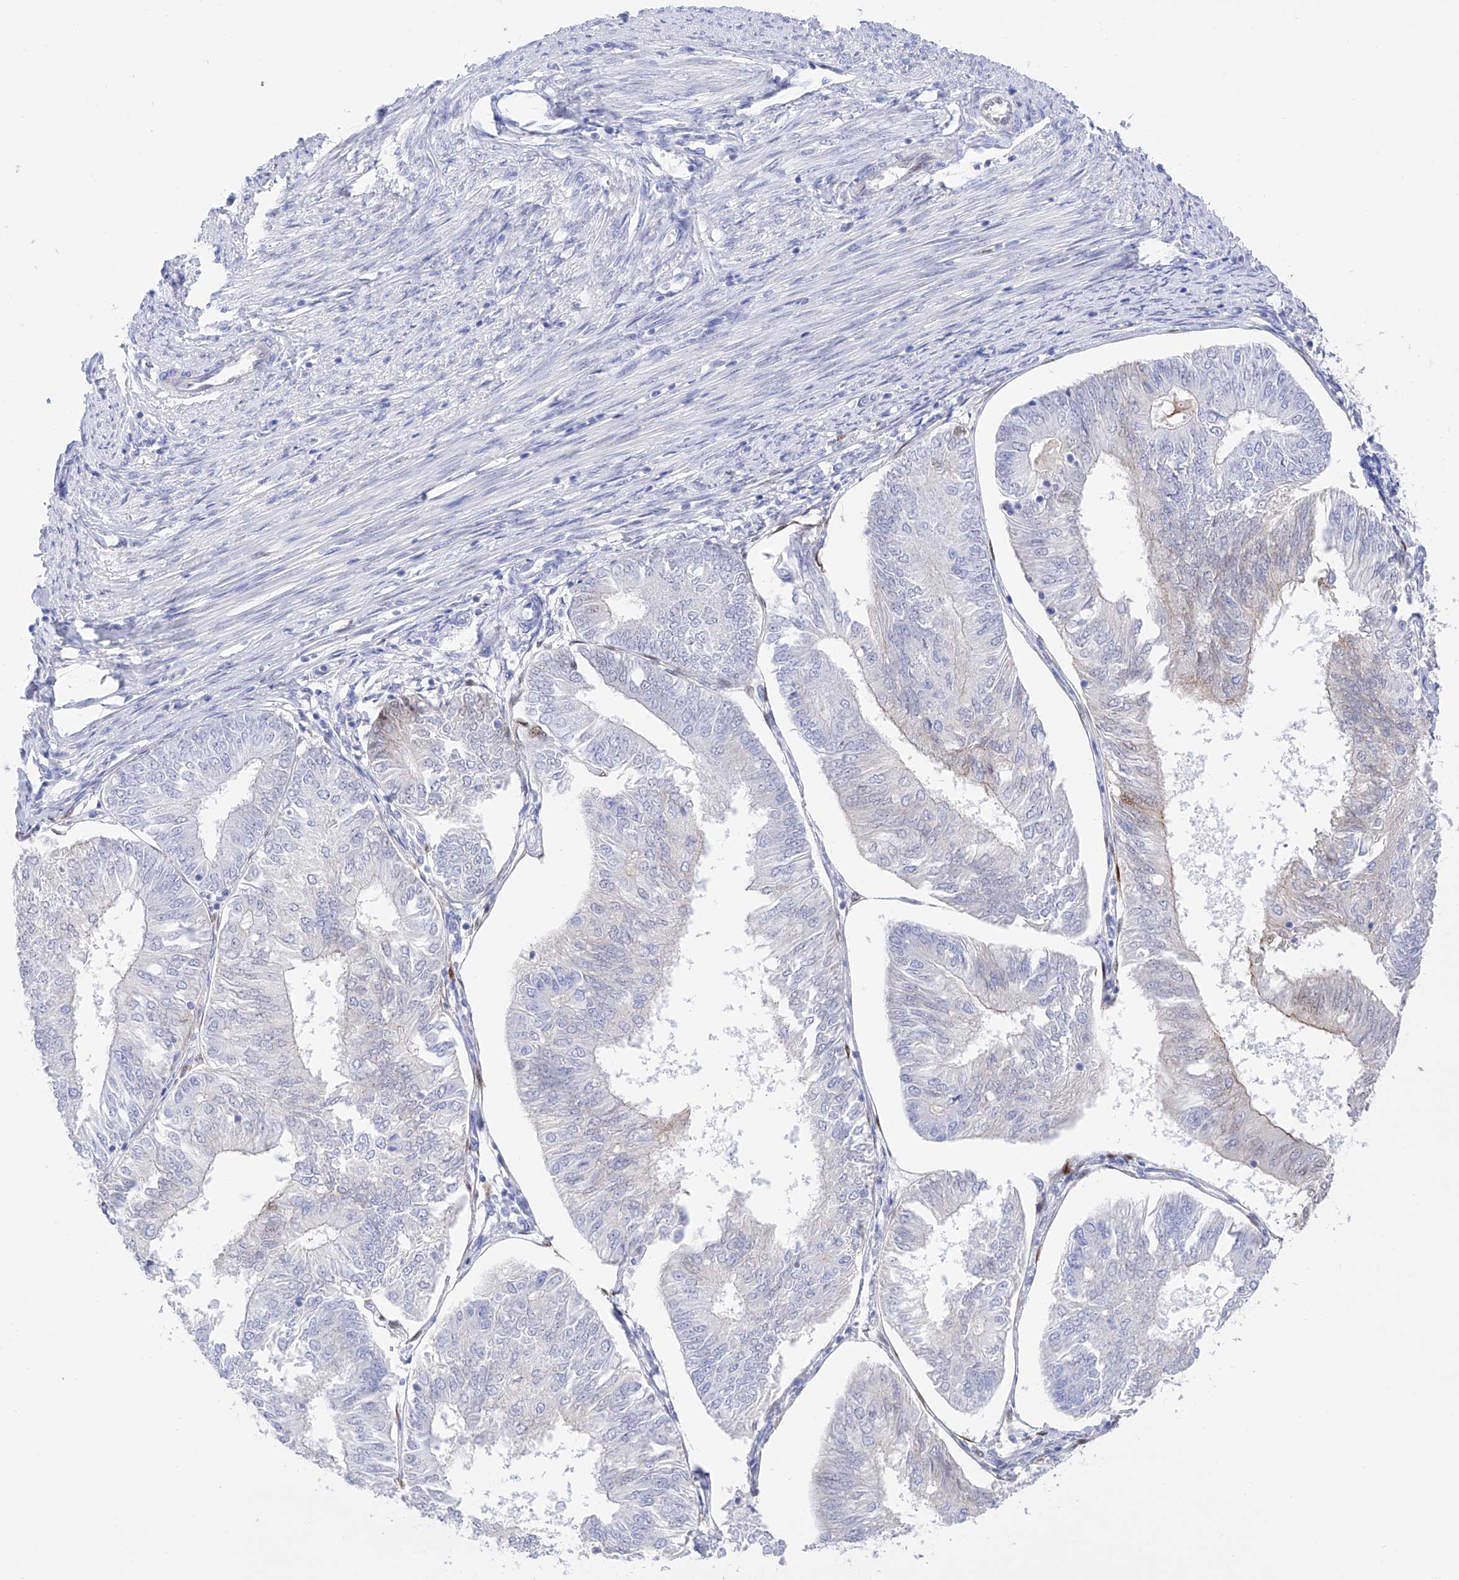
{"staining": {"intensity": "weak", "quantity": "<25%", "location": "nuclear"}, "tissue": "endometrial cancer", "cell_type": "Tumor cells", "image_type": "cancer", "snomed": [{"axis": "morphology", "description": "Adenocarcinoma, NOS"}, {"axis": "topography", "description": "Endometrium"}], "caption": "IHC photomicrograph of human endometrial adenocarcinoma stained for a protein (brown), which exhibits no positivity in tumor cells.", "gene": "TRPC7", "patient": {"sex": "female", "age": 58}}